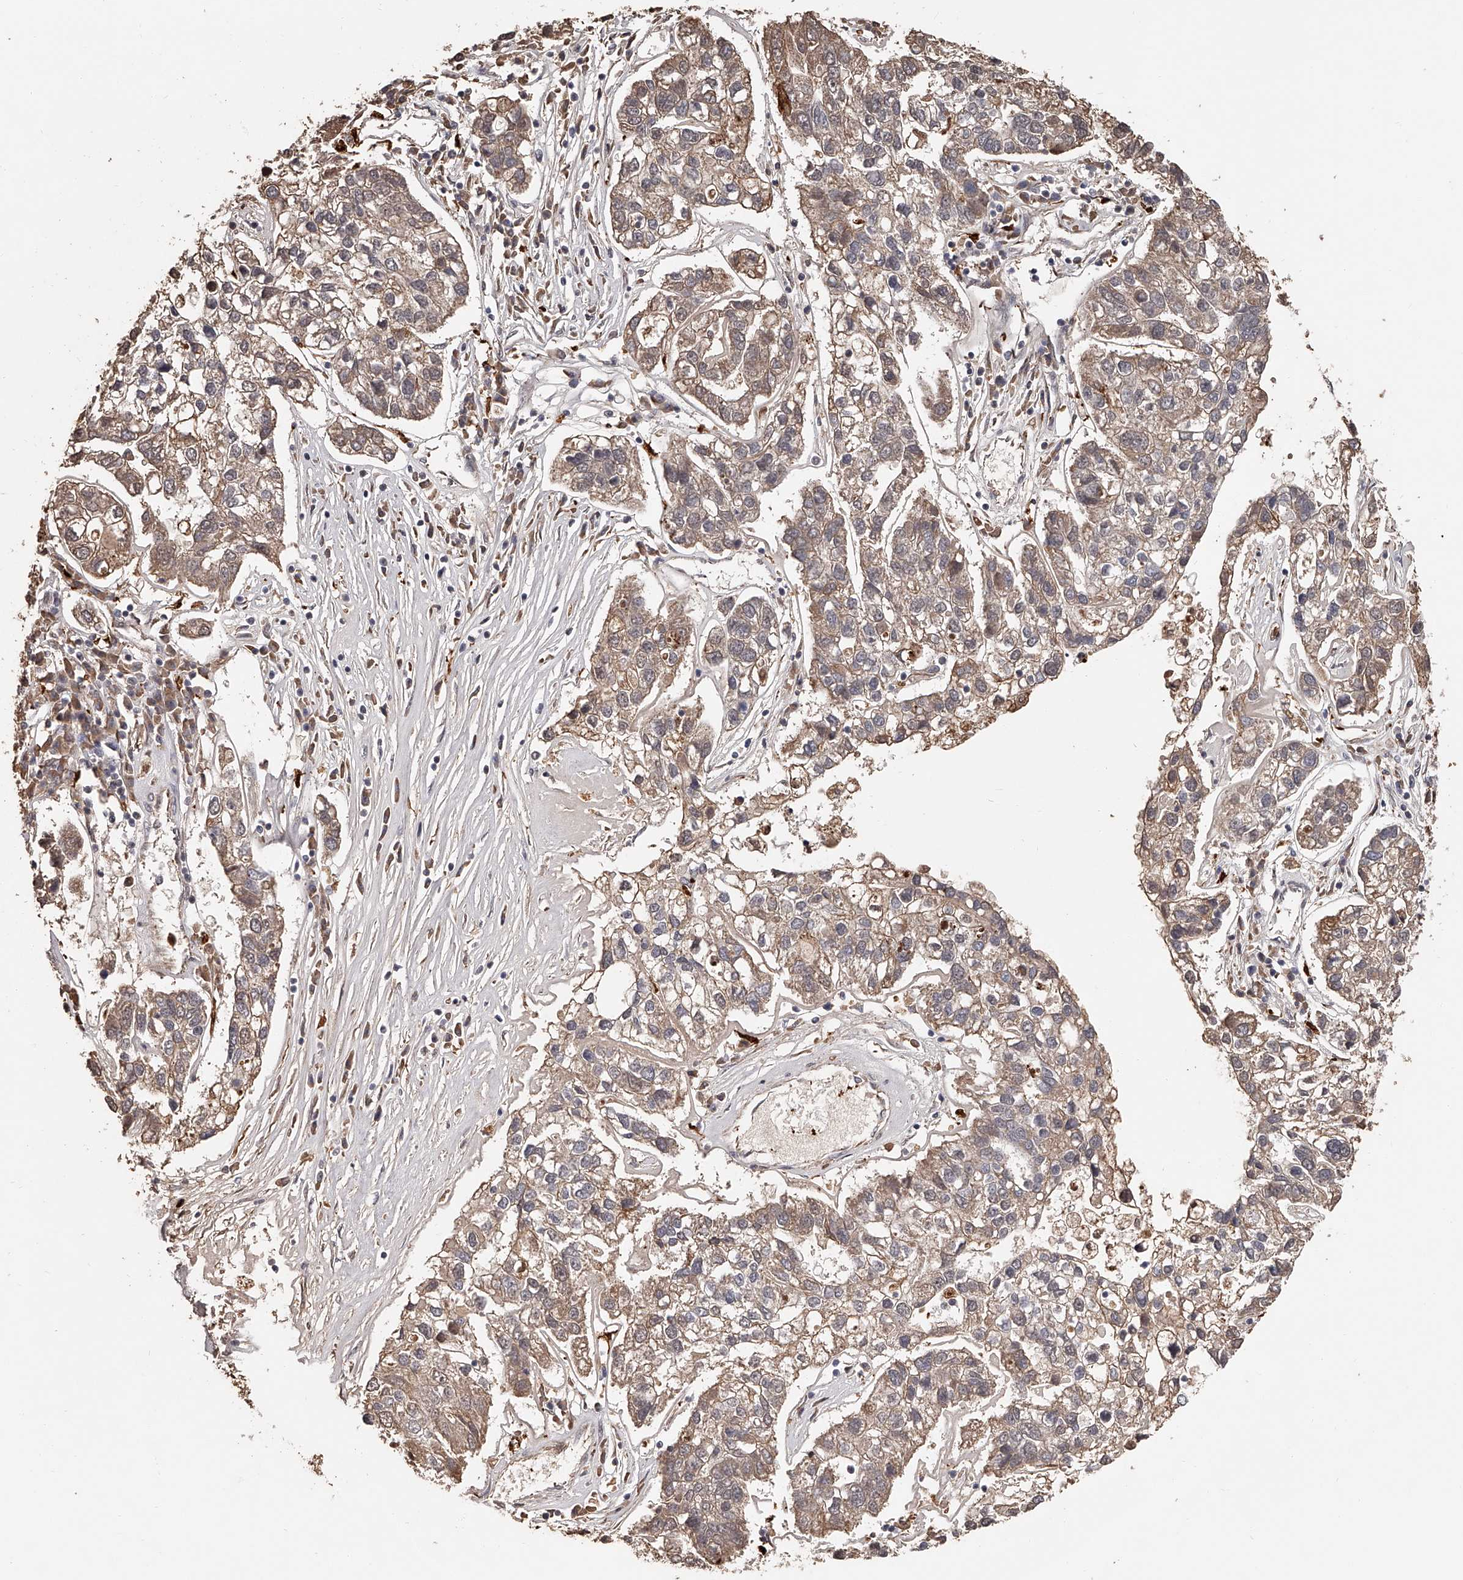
{"staining": {"intensity": "weak", "quantity": "25%-75%", "location": "cytoplasmic/membranous"}, "tissue": "pancreatic cancer", "cell_type": "Tumor cells", "image_type": "cancer", "snomed": [{"axis": "morphology", "description": "Adenocarcinoma, NOS"}, {"axis": "topography", "description": "Pancreas"}], "caption": "Protein expression analysis of human pancreatic cancer reveals weak cytoplasmic/membranous positivity in about 25%-75% of tumor cells. The staining was performed using DAB, with brown indicating positive protein expression. Nuclei are stained blue with hematoxylin.", "gene": "URGCP", "patient": {"sex": "female", "age": 61}}